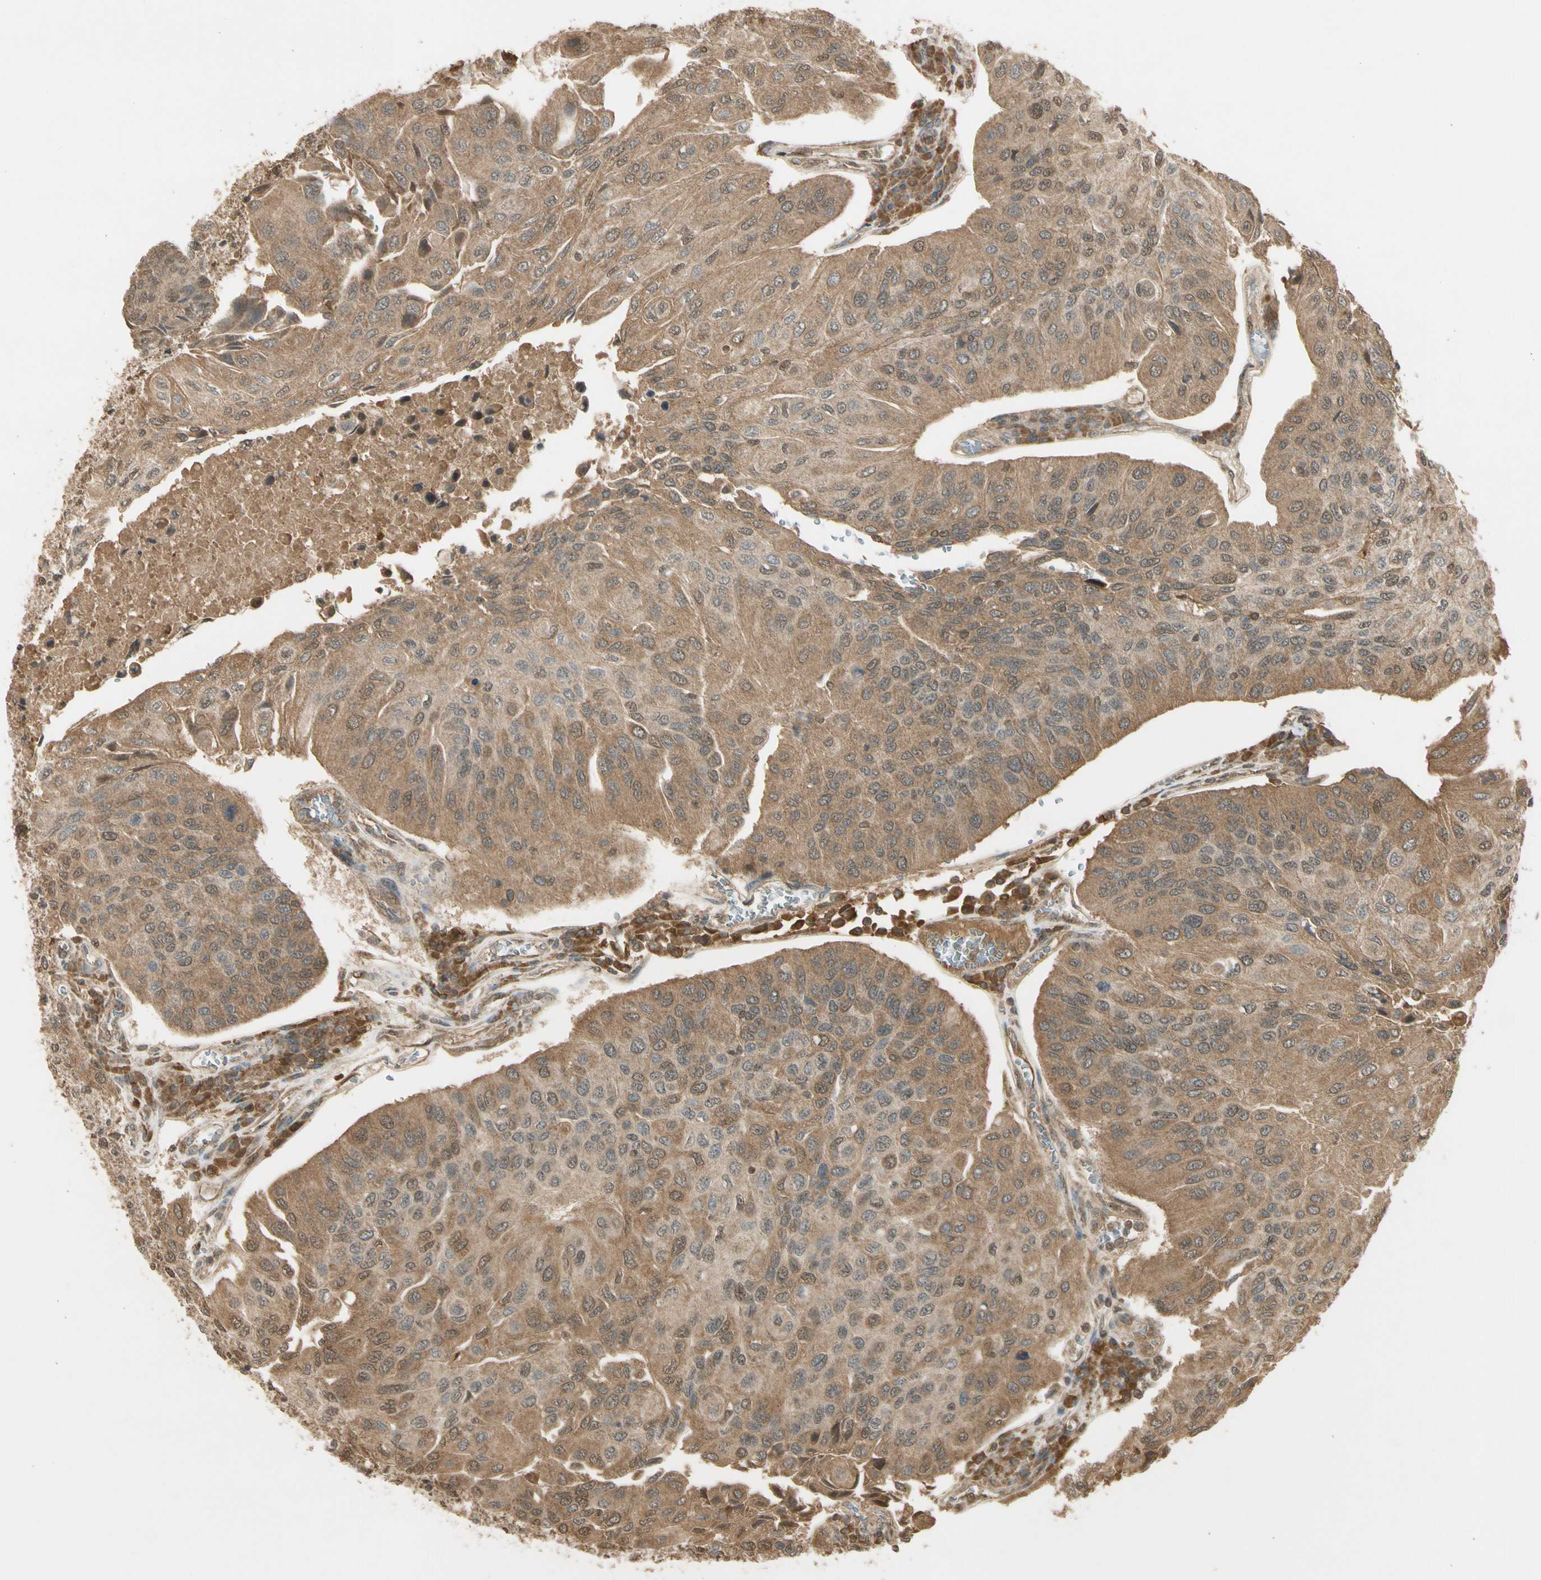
{"staining": {"intensity": "moderate", "quantity": ">75%", "location": "cytoplasmic/membranous,nuclear"}, "tissue": "urothelial cancer", "cell_type": "Tumor cells", "image_type": "cancer", "snomed": [{"axis": "morphology", "description": "Urothelial carcinoma, High grade"}, {"axis": "topography", "description": "Urinary bladder"}], "caption": "Urothelial carcinoma (high-grade) stained for a protein (brown) displays moderate cytoplasmic/membranous and nuclear positive positivity in about >75% of tumor cells.", "gene": "GMEB2", "patient": {"sex": "male", "age": 66}}